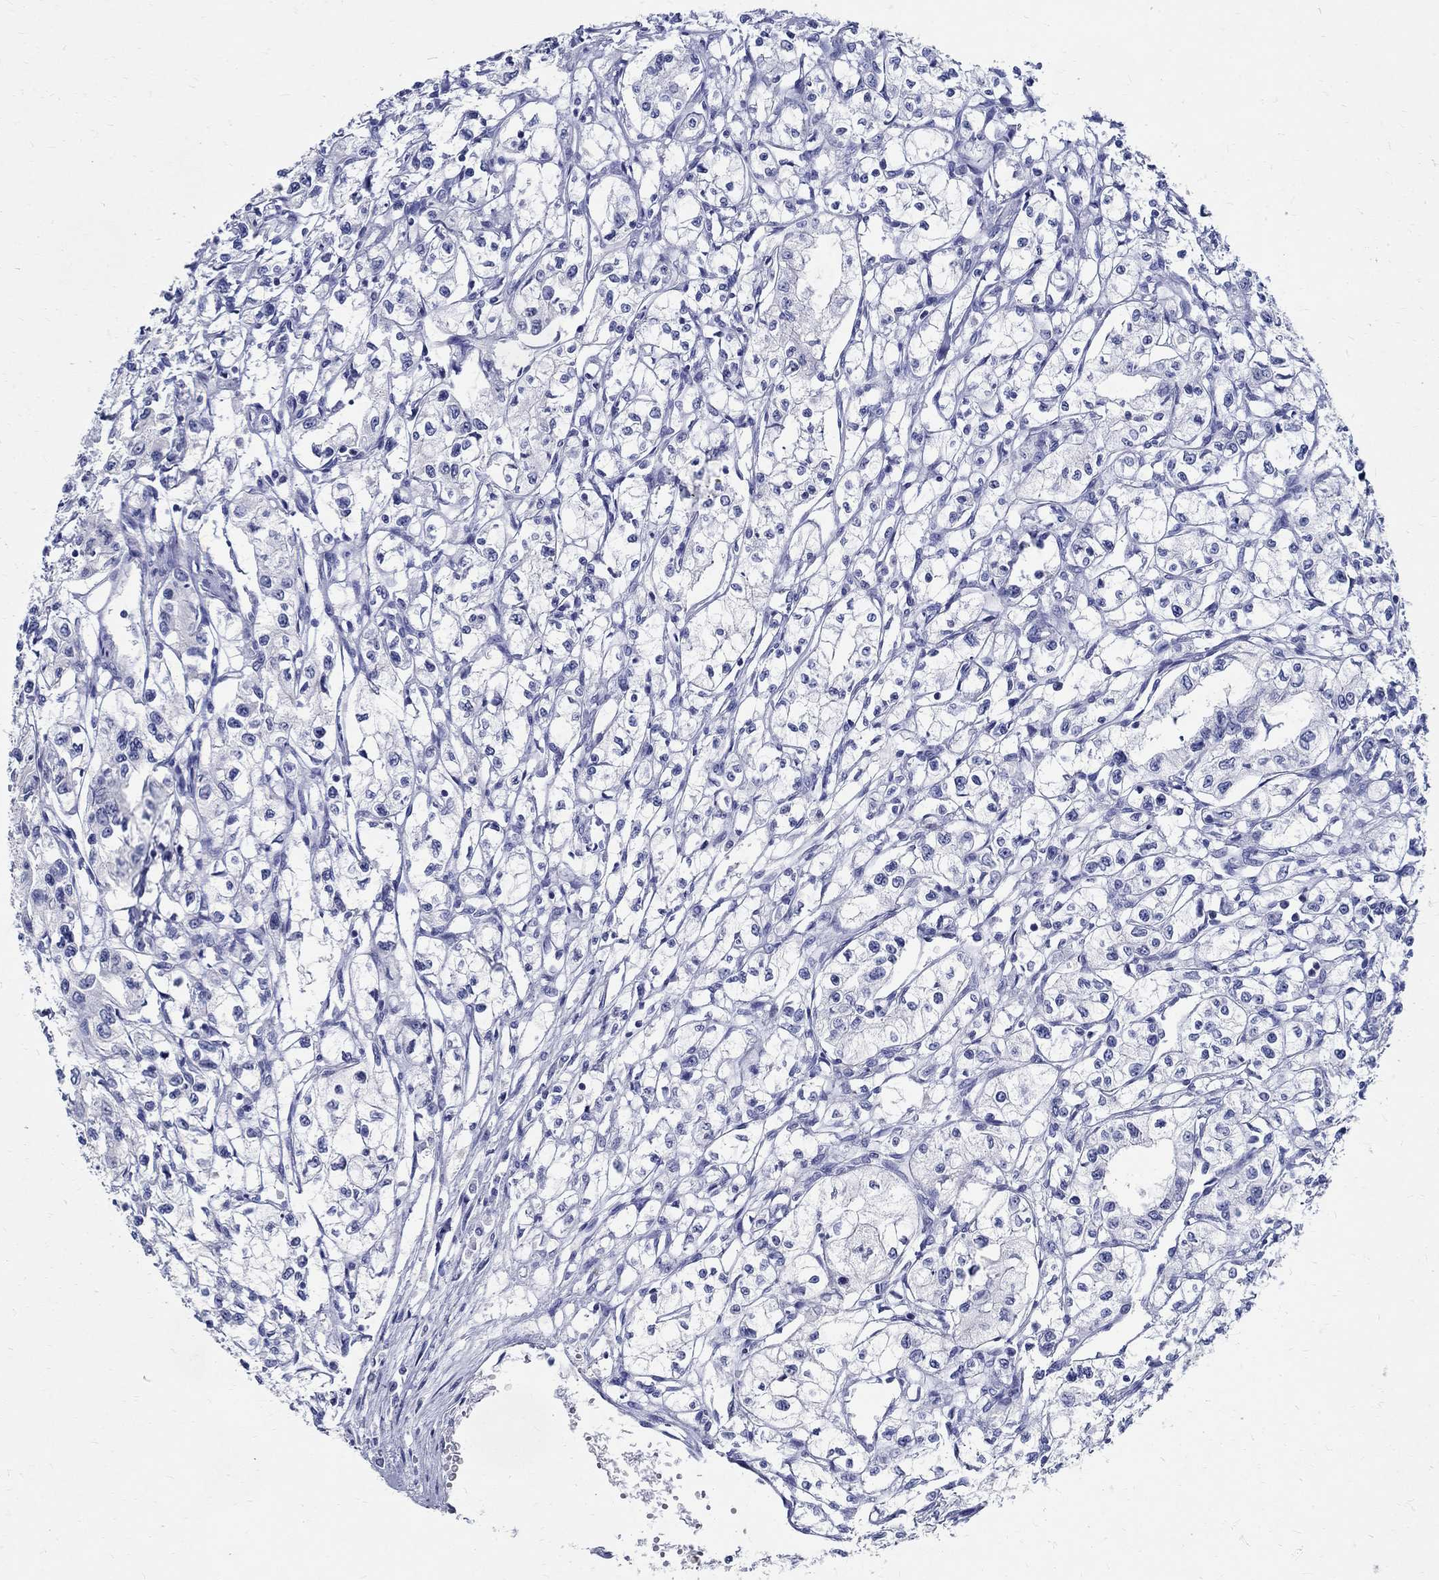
{"staining": {"intensity": "negative", "quantity": "none", "location": "none"}, "tissue": "renal cancer", "cell_type": "Tumor cells", "image_type": "cancer", "snomed": [{"axis": "morphology", "description": "Adenocarcinoma, NOS"}, {"axis": "topography", "description": "Kidney"}], "caption": "High power microscopy histopathology image of an IHC micrograph of renal adenocarcinoma, revealing no significant staining in tumor cells. (IHC, brightfield microscopy, high magnification).", "gene": "BSPRY", "patient": {"sex": "male", "age": 56}}